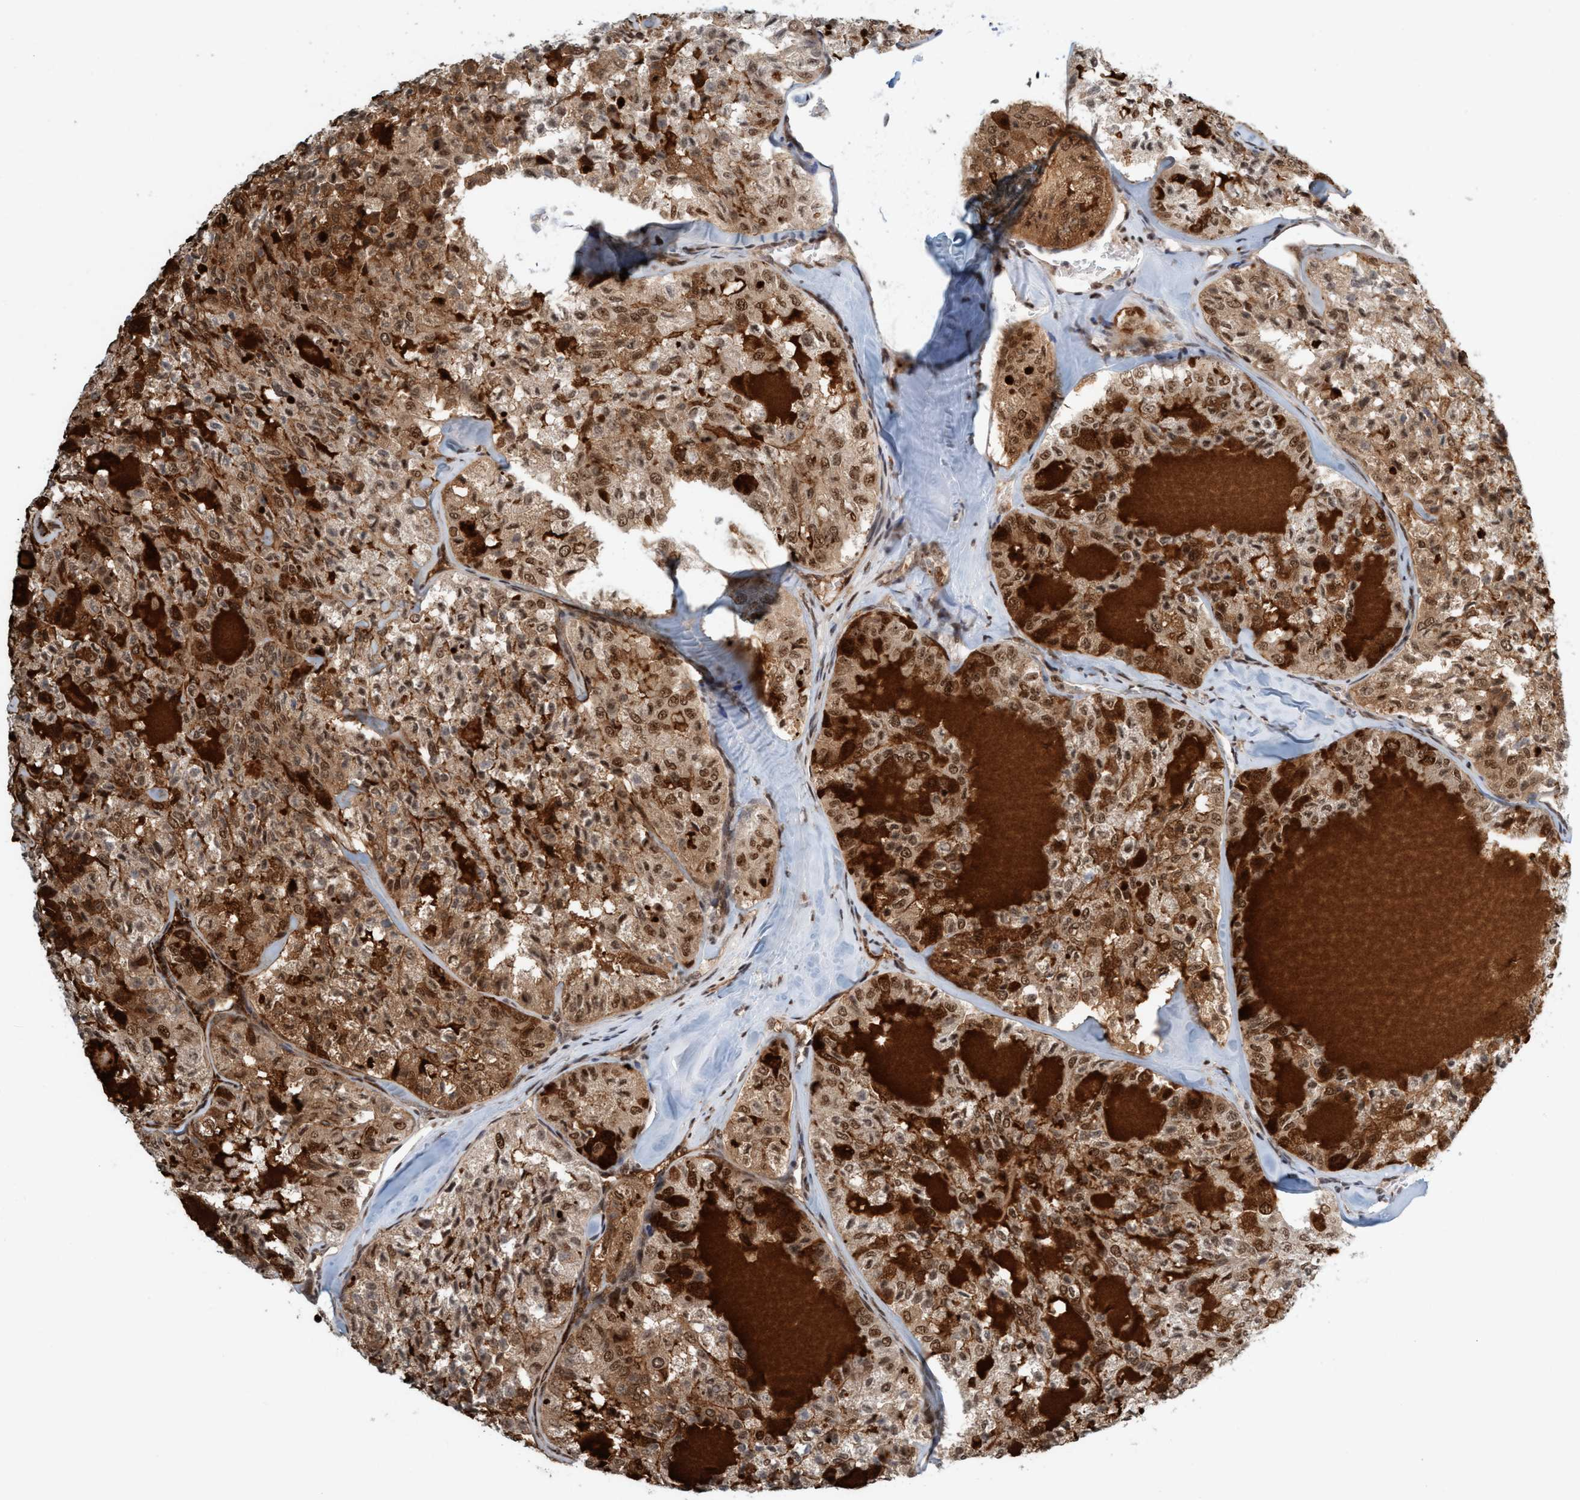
{"staining": {"intensity": "moderate", "quantity": ">75%", "location": "cytoplasmic/membranous,nuclear"}, "tissue": "thyroid cancer", "cell_type": "Tumor cells", "image_type": "cancer", "snomed": [{"axis": "morphology", "description": "Follicular adenoma carcinoma, NOS"}, {"axis": "topography", "description": "Thyroid gland"}], "caption": "Brown immunohistochemical staining in thyroid cancer demonstrates moderate cytoplasmic/membranous and nuclear positivity in about >75% of tumor cells.", "gene": "SMCR8", "patient": {"sex": "male", "age": 75}}